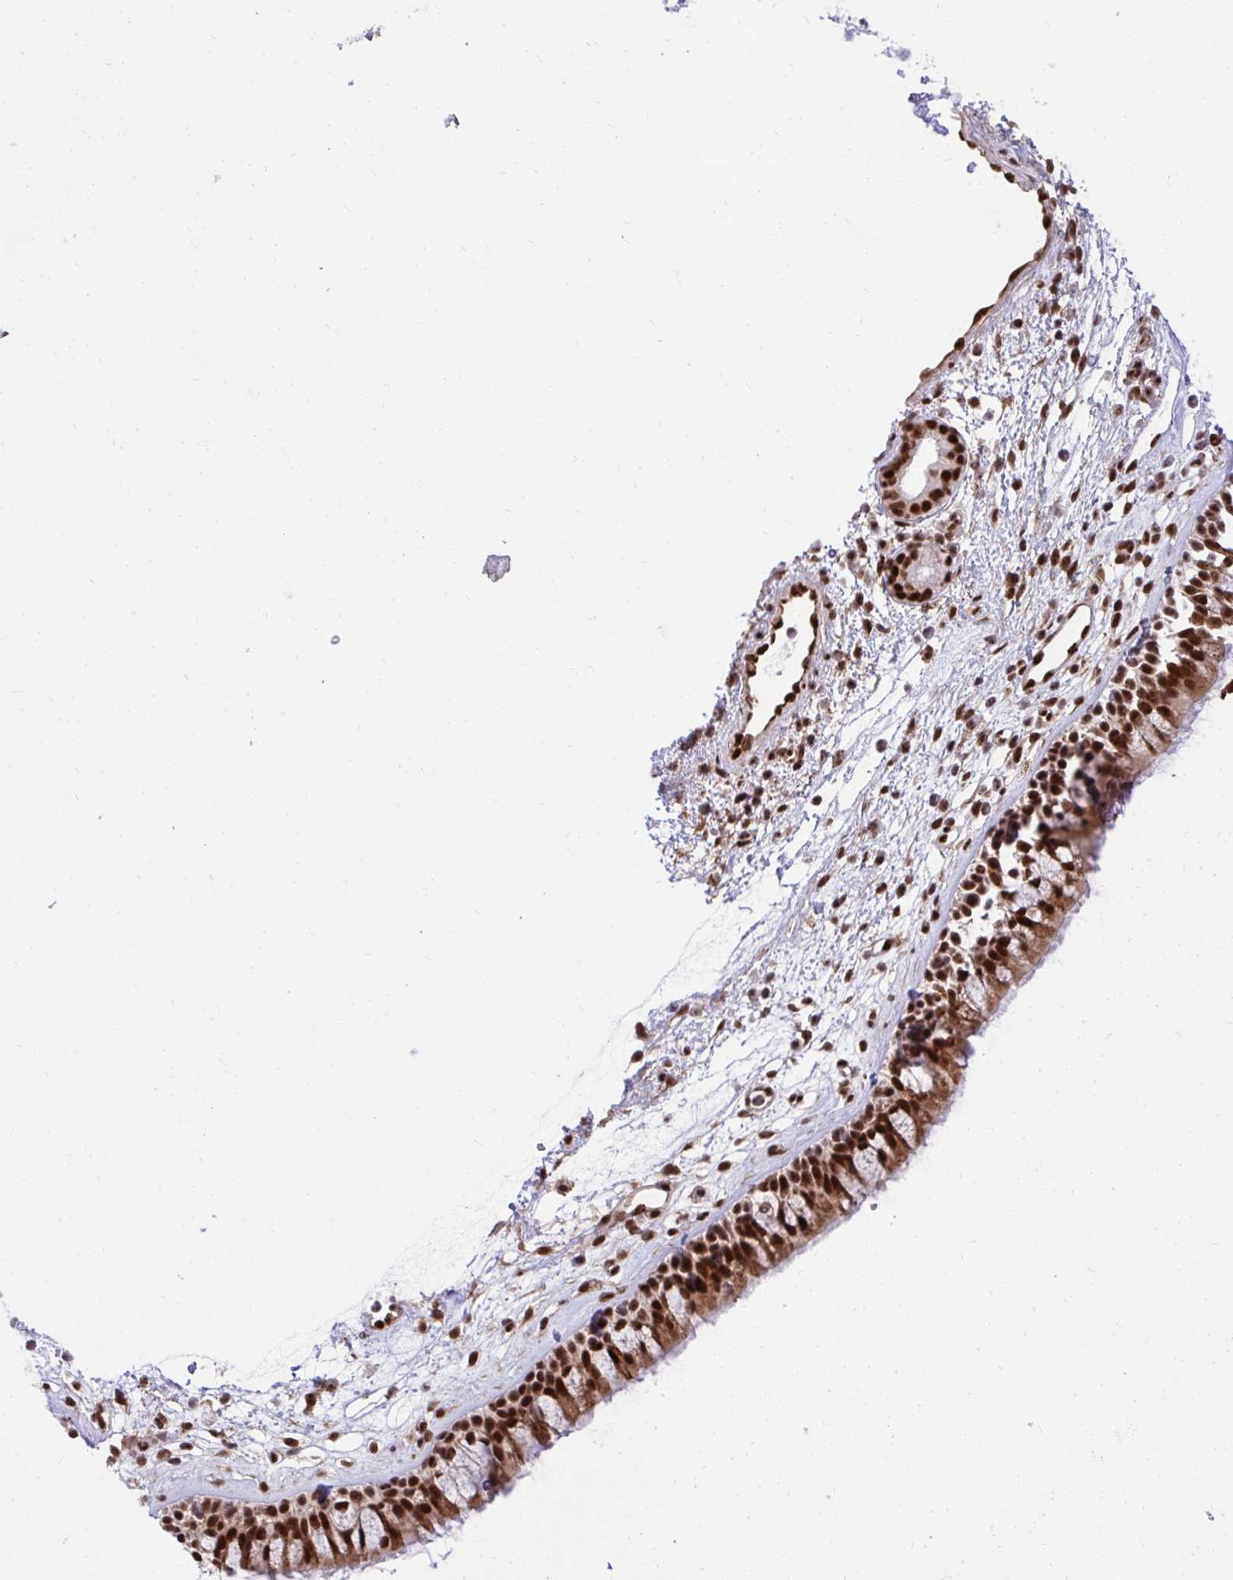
{"staining": {"intensity": "strong", "quantity": ">75%", "location": "cytoplasmic/membranous,nuclear"}, "tissue": "nasopharynx", "cell_type": "Respiratory epithelial cells", "image_type": "normal", "snomed": [{"axis": "morphology", "description": "Normal tissue, NOS"}, {"axis": "topography", "description": "Nasopharynx"}], "caption": "An IHC photomicrograph of benign tissue is shown. Protein staining in brown shows strong cytoplasmic/membranous,nuclear positivity in nasopharynx within respiratory epithelial cells.", "gene": "HOXA4", "patient": {"sex": "female", "age": 70}}